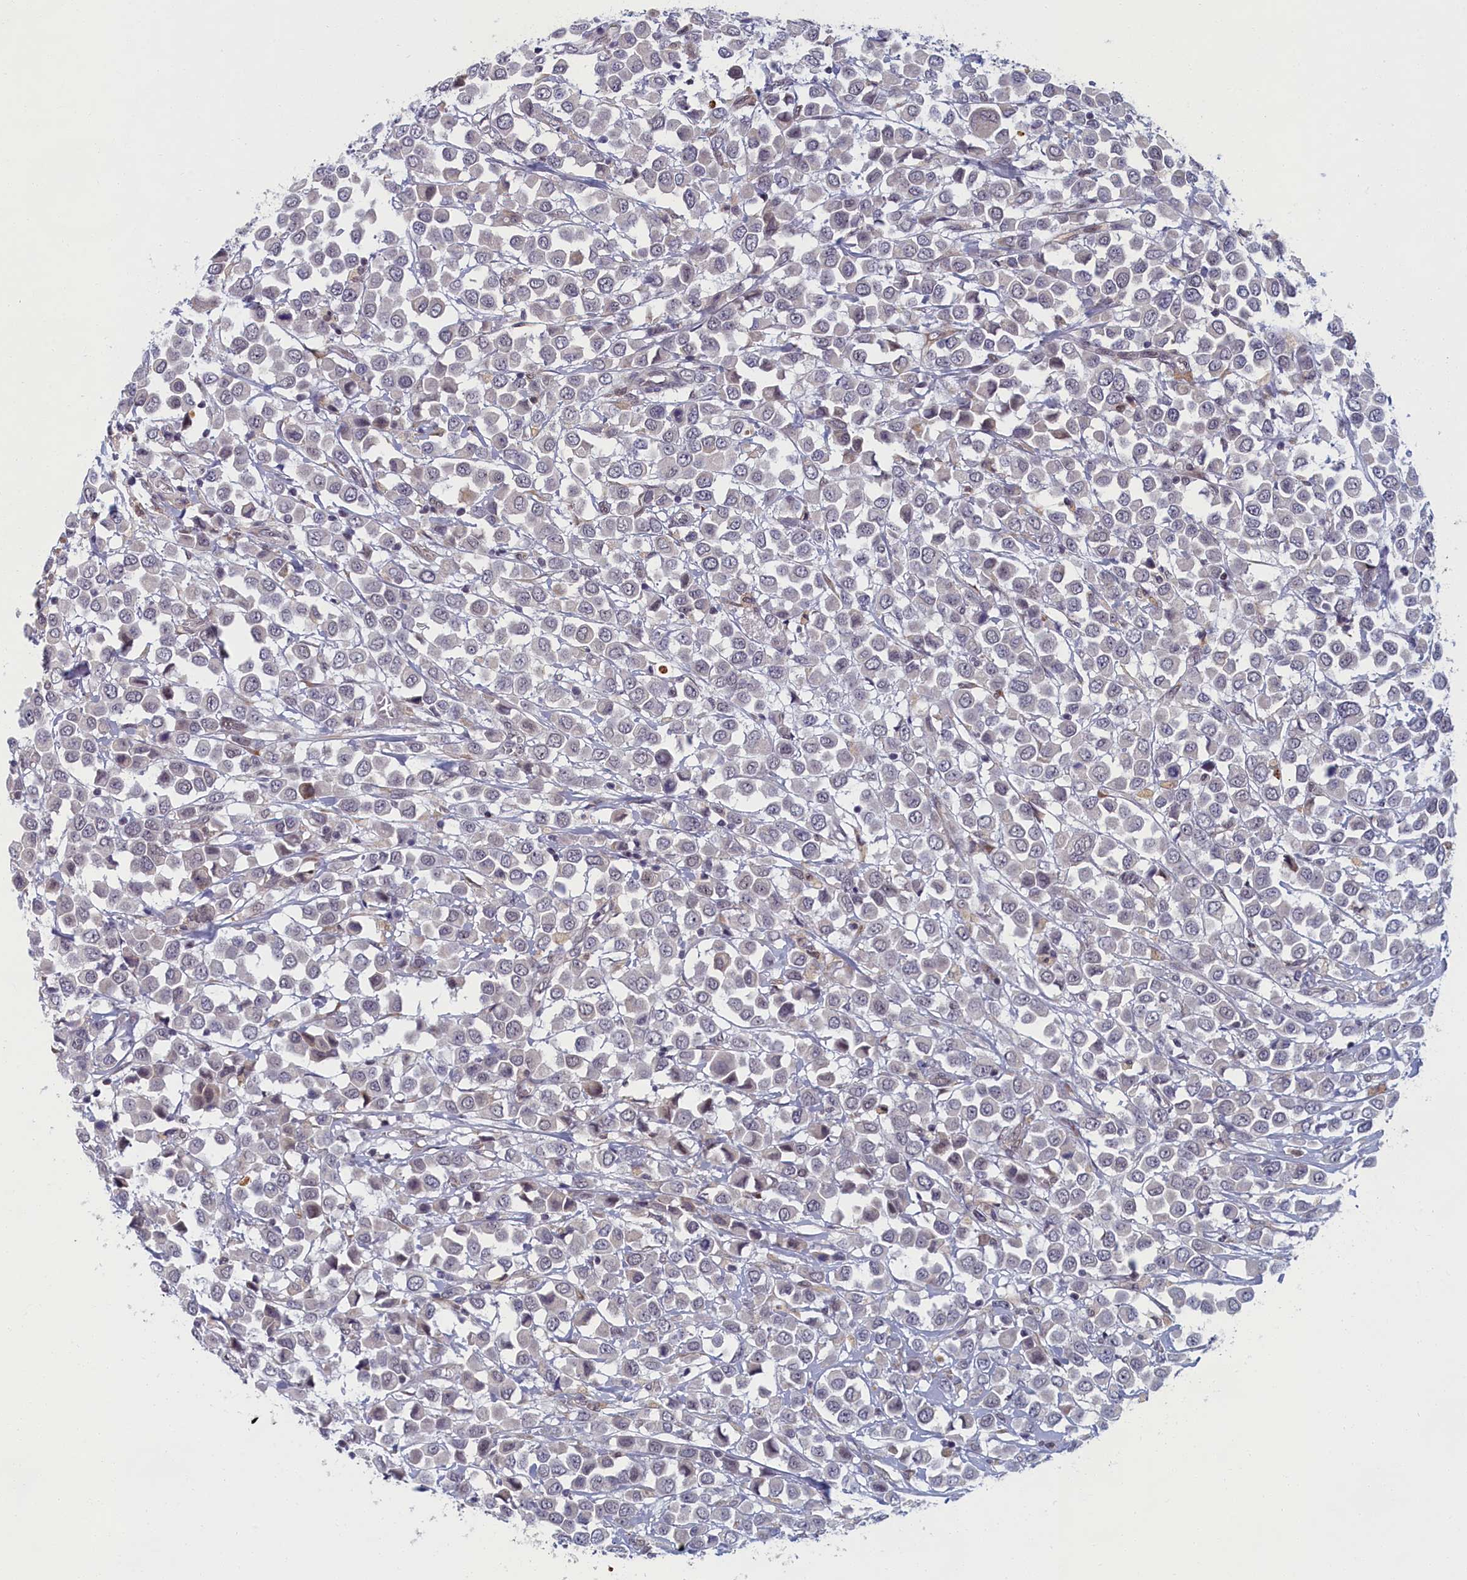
{"staining": {"intensity": "negative", "quantity": "none", "location": "none"}, "tissue": "breast cancer", "cell_type": "Tumor cells", "image_type": "cancer", "snomed": [{"axis": "morphology", "description": "Duct carcinoma"}, {"axis": "topography", "description": "Breast"}], "caption": "An image of breast intraductal carcinoma stained for a protein demonstrates no brown staining in tumor cells.", "gene": "DNAJC17", "patient": {"sex": "female", "age": 61}}